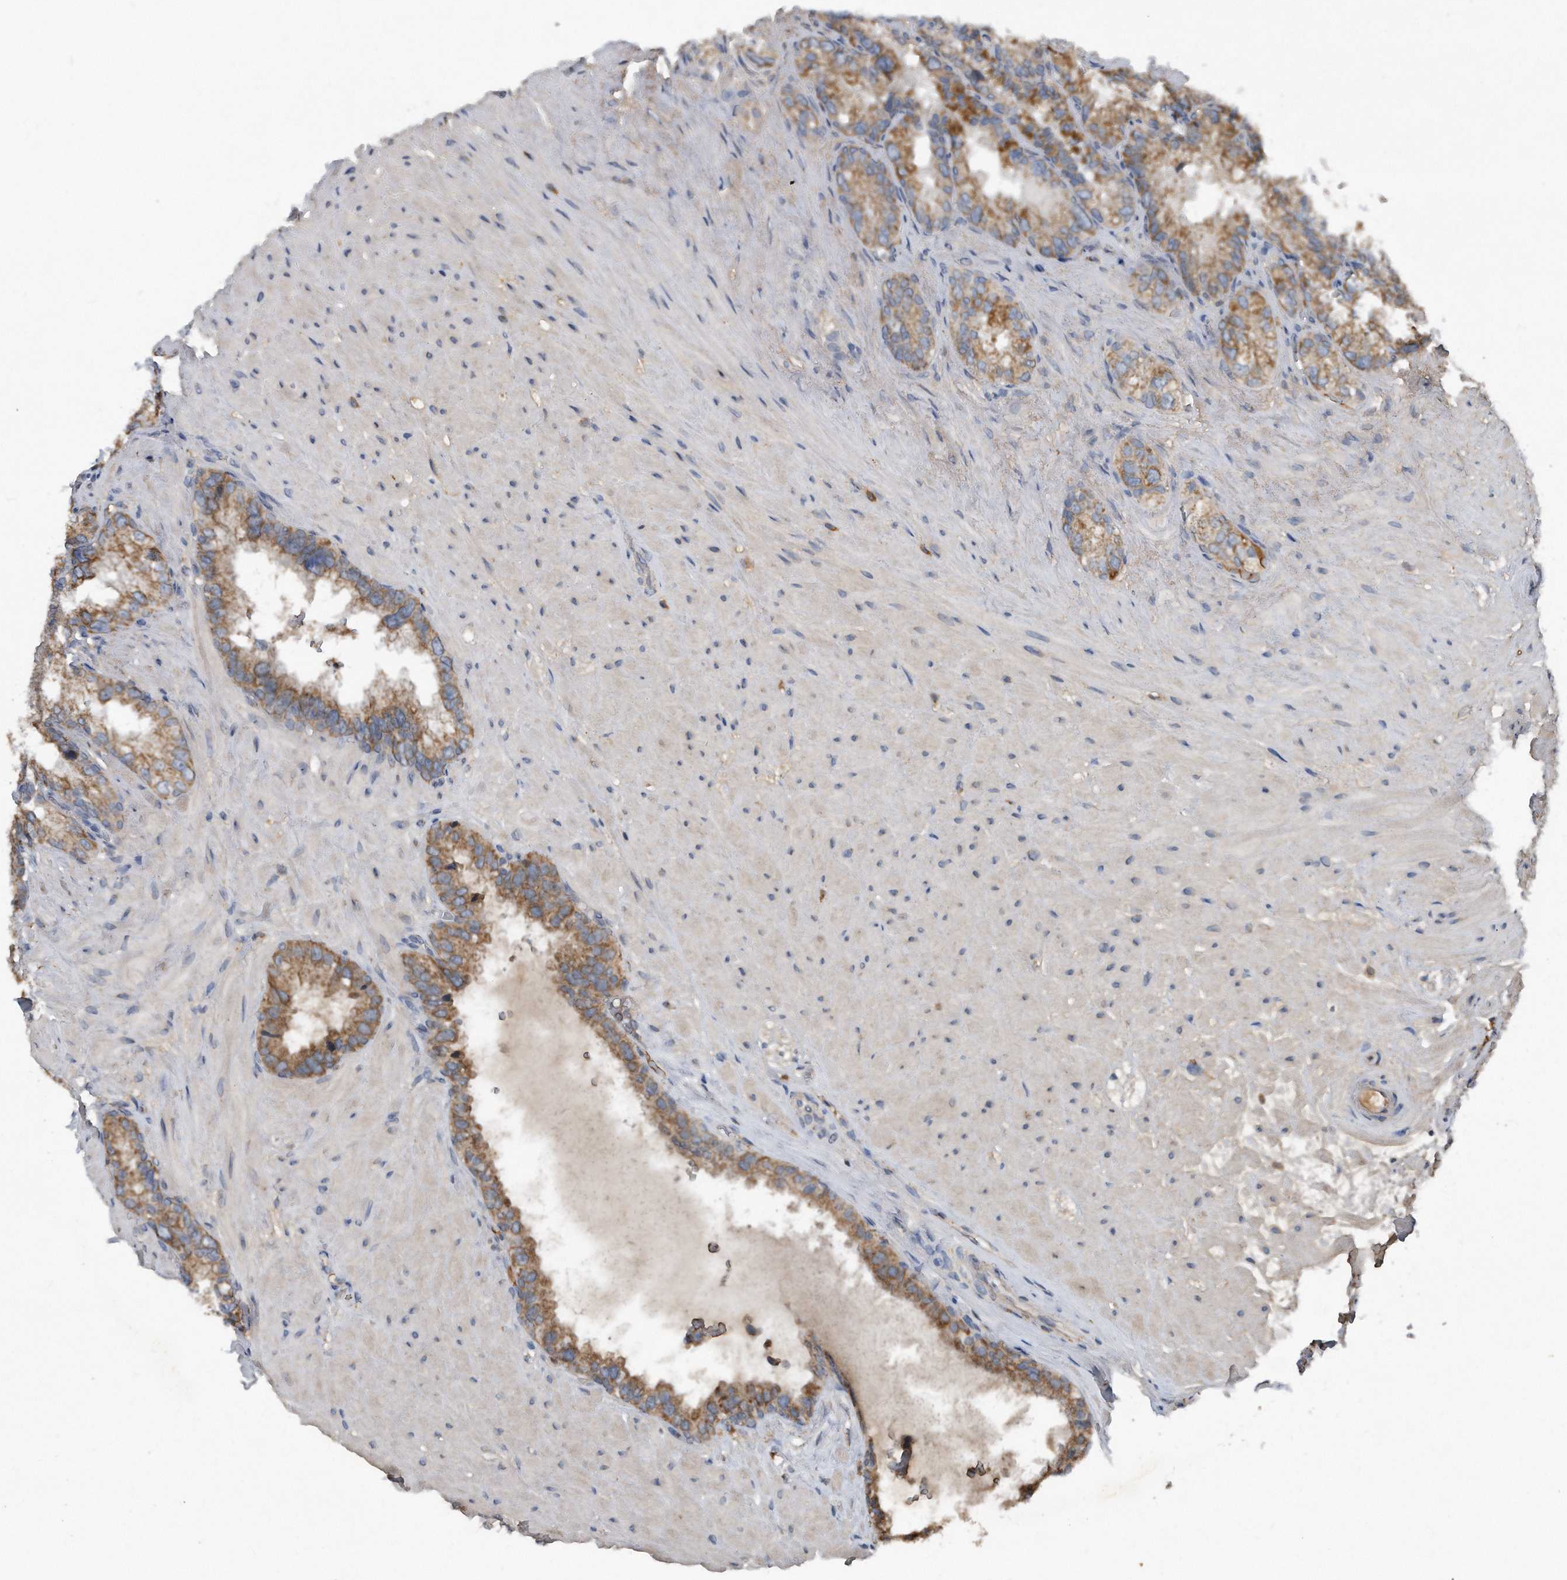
{"staining": {"intensity": "moderate", "quantity": "25%-75%", "location": "cytoplasmic/membranous"}, "tissue": "seminal vesicle", "cell_type": "Glandular cells", "image_type": "normal", "snomed": [{"axis": "morphology", "description": "Normal tissue, NOS"}, {"axis": "topography", "description": "Seminal veicle"}], "caption": "Protein analysis of unremarkable seminal vesicle shows moderate cytoplasmic/membranous positivity in about 25%-75% of glandular cells.", "gene": "SDHA", "patient": {"sex": "male", "age": 80}}